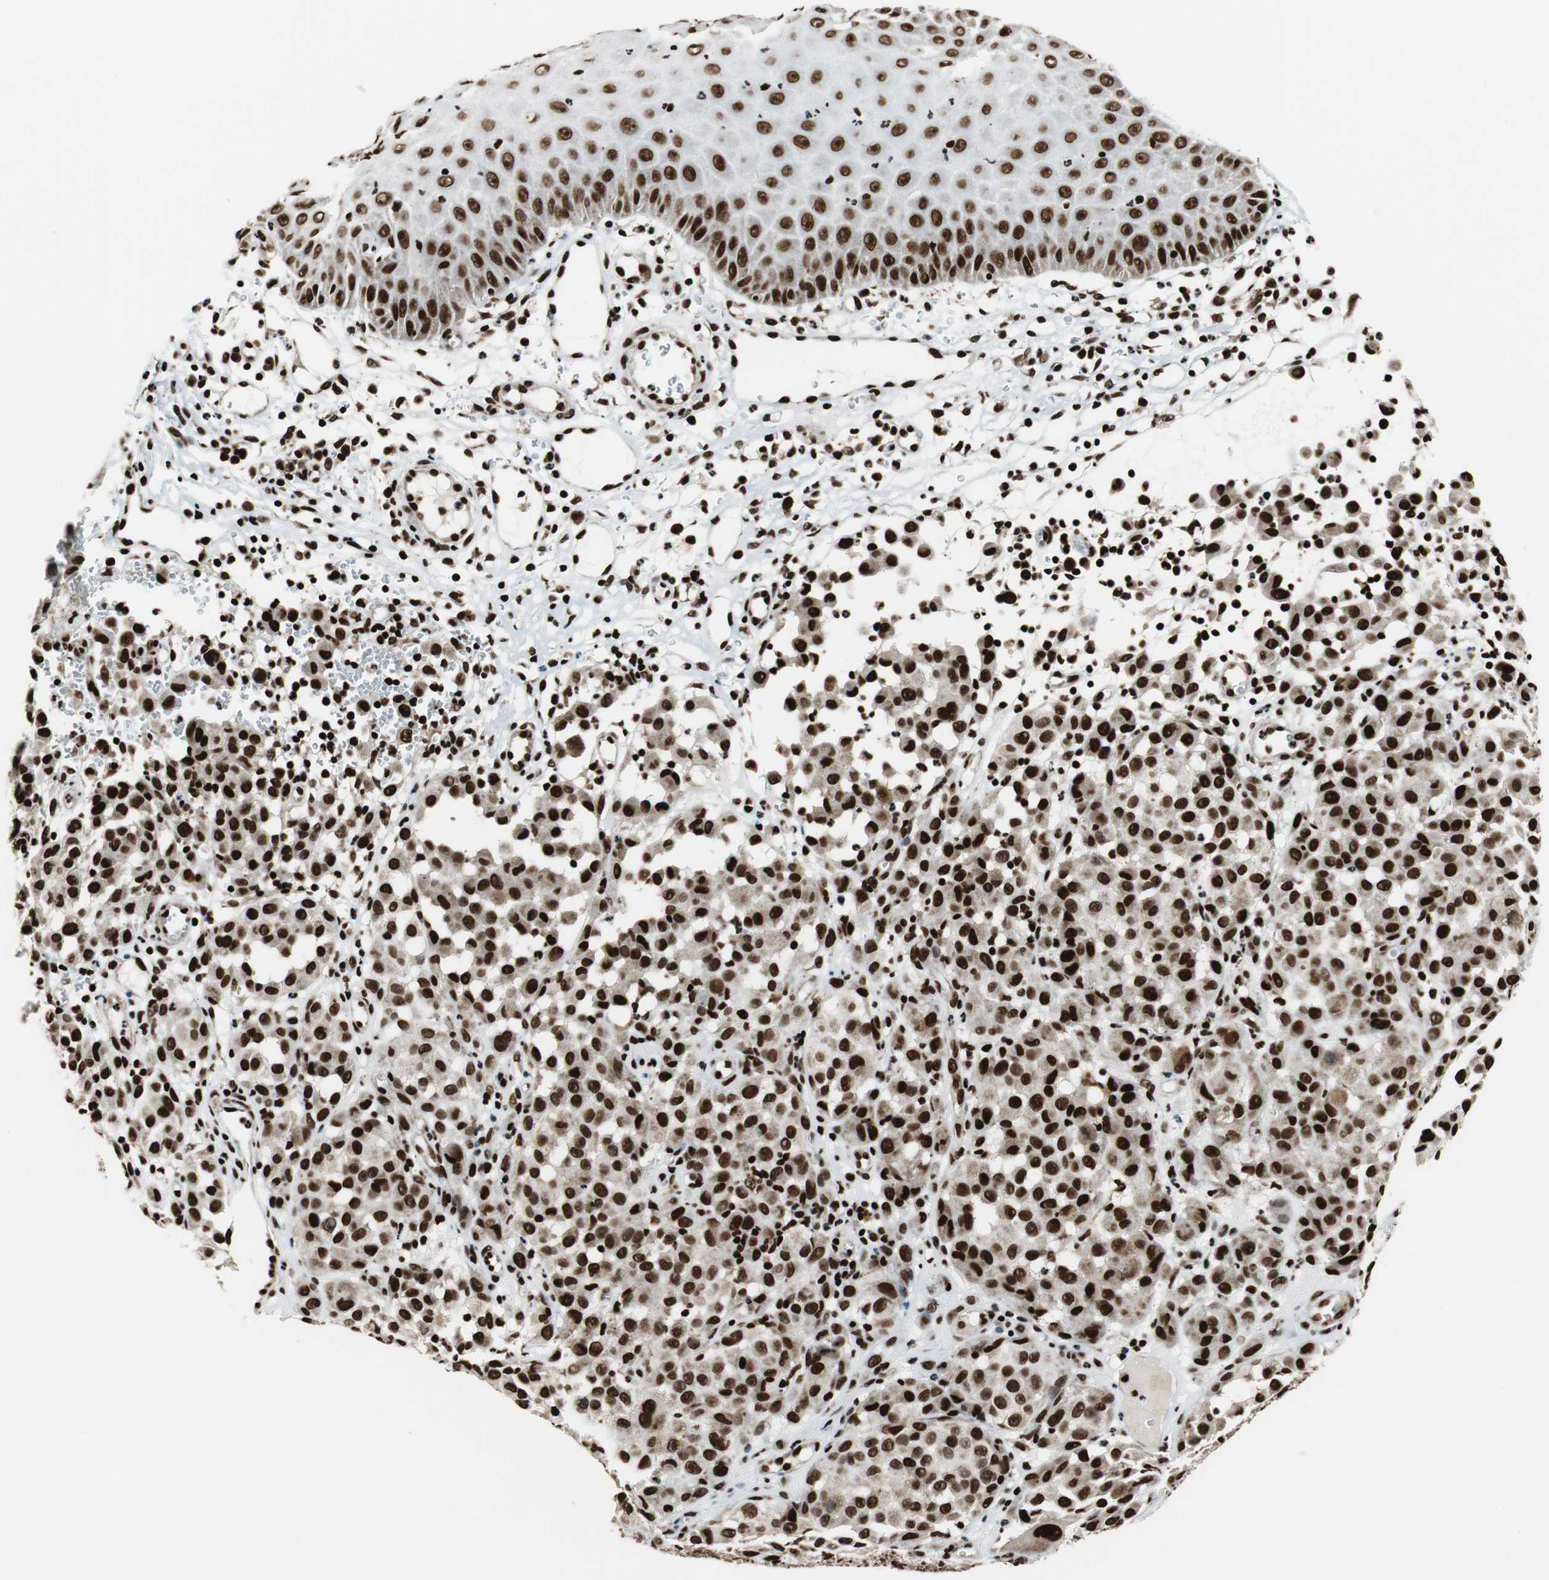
{"staining": {"intensity": "strong", "quantity": ">75%", "location": "nuclear"}, "tissue": "melanoma", "cell_type": "Tumor cells", "image_type": "cancer", "snomed": [{"axis": "morphology", "description": "Malignant melanoma, NOS"}, {"axis": "topography", "description": "Skin"}], "caption": "Approximately >75% of tumor cells in human malignant melanoma display strong nuclear protein positivity as visualized by brown immunohistochemical staining.", "gene": "HDAC1", "patient": {"sex": "female", "age": 21}}